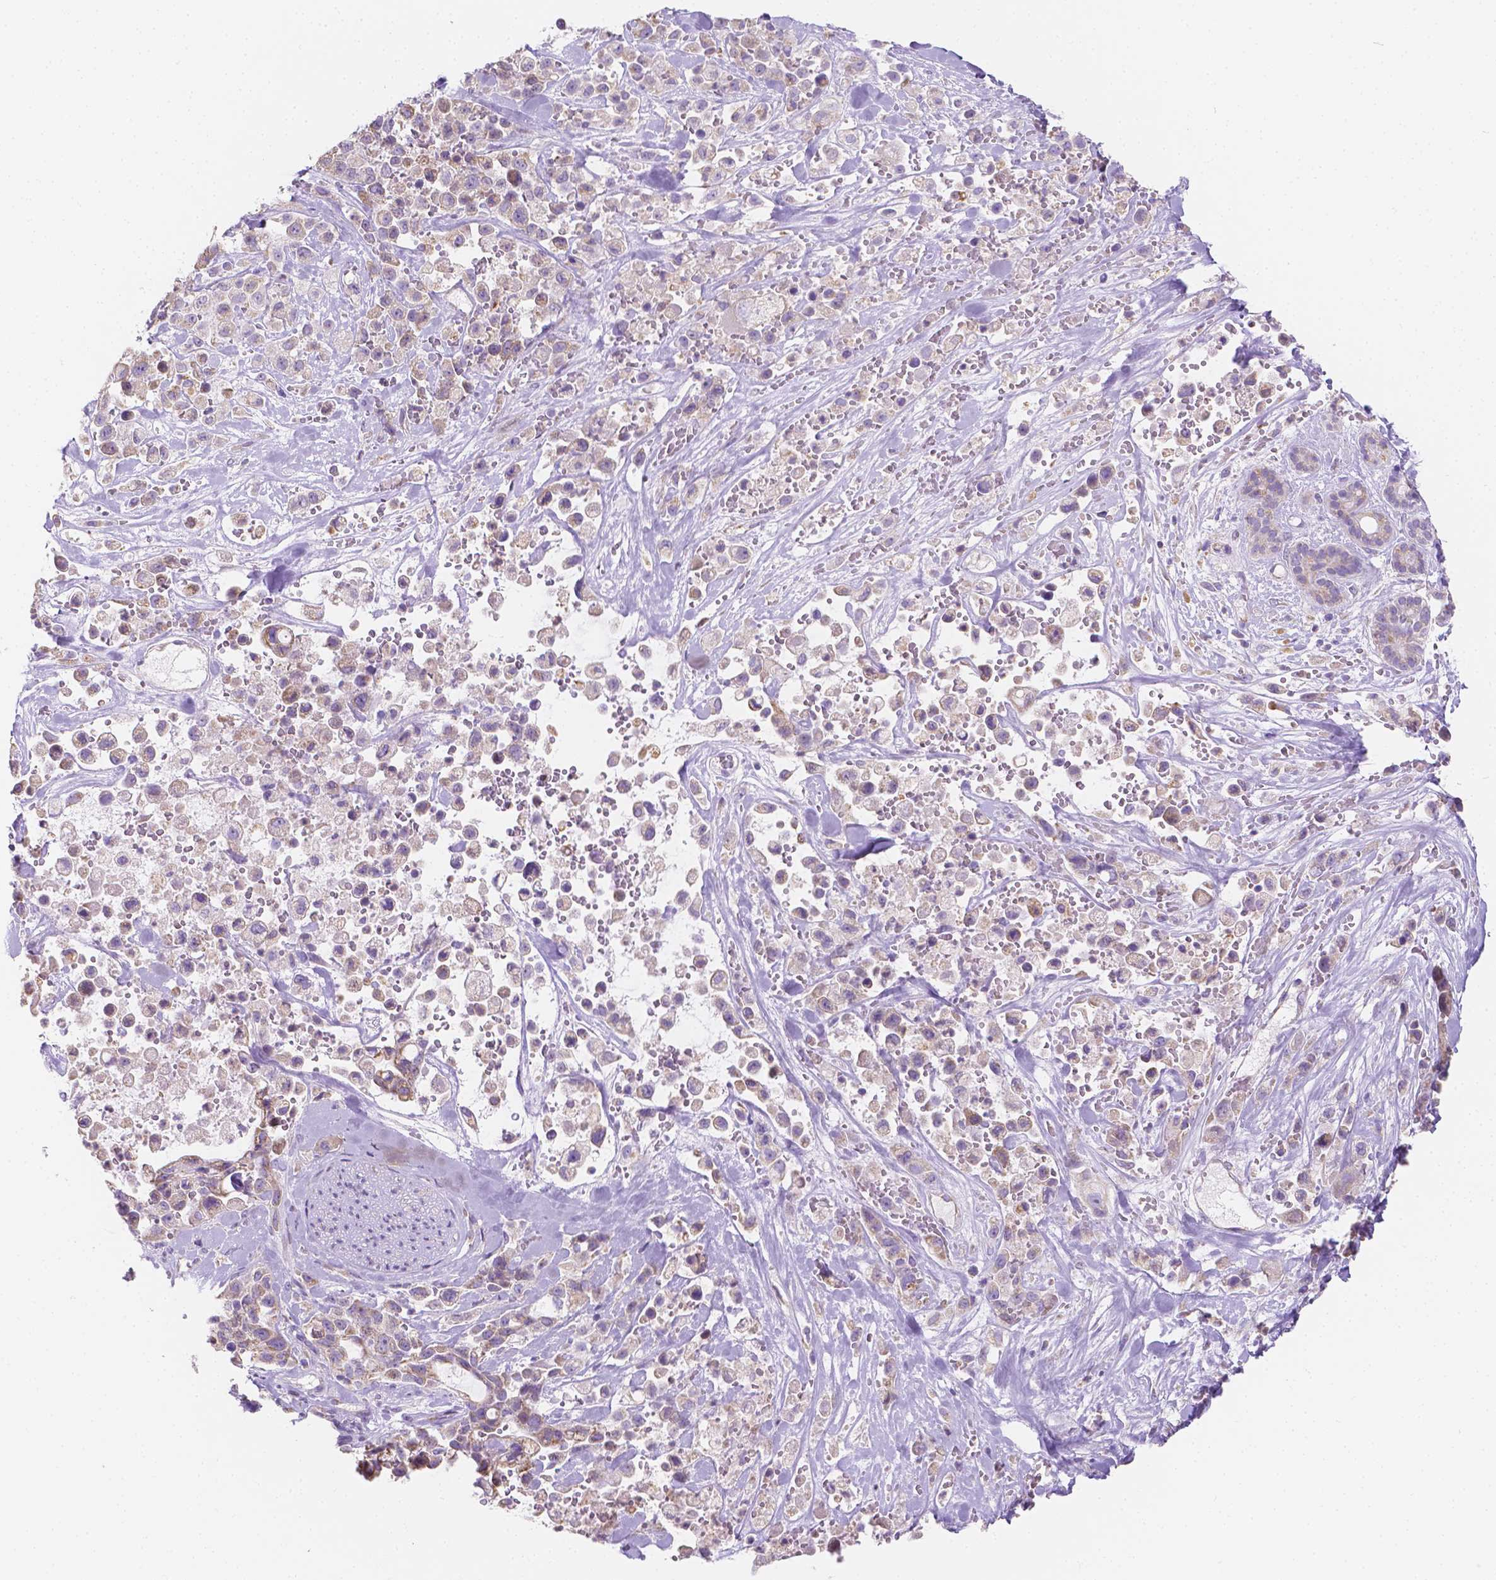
{"staining": {"intensity": "weak", "quantity": "<25%", "location": "cytoplasmic/membranous"}, "tissue": "pancreatic cancer", "cell_type": "Tumor cells", "image_type": "cancer", "snomed": [{"axis": "morphology", "description": "Adenocarcinoma, NOS"}, {"axis": "topography", "description": "Pancreas"}], "caption": "IHC micrograph of neoplastic tissue: pancreatic adenocarcinoma stained with DAB reveals no significant protein staining in tumor cells.", "gene": "TMEM130", "patient": {"sex": "male", "age": 44}}